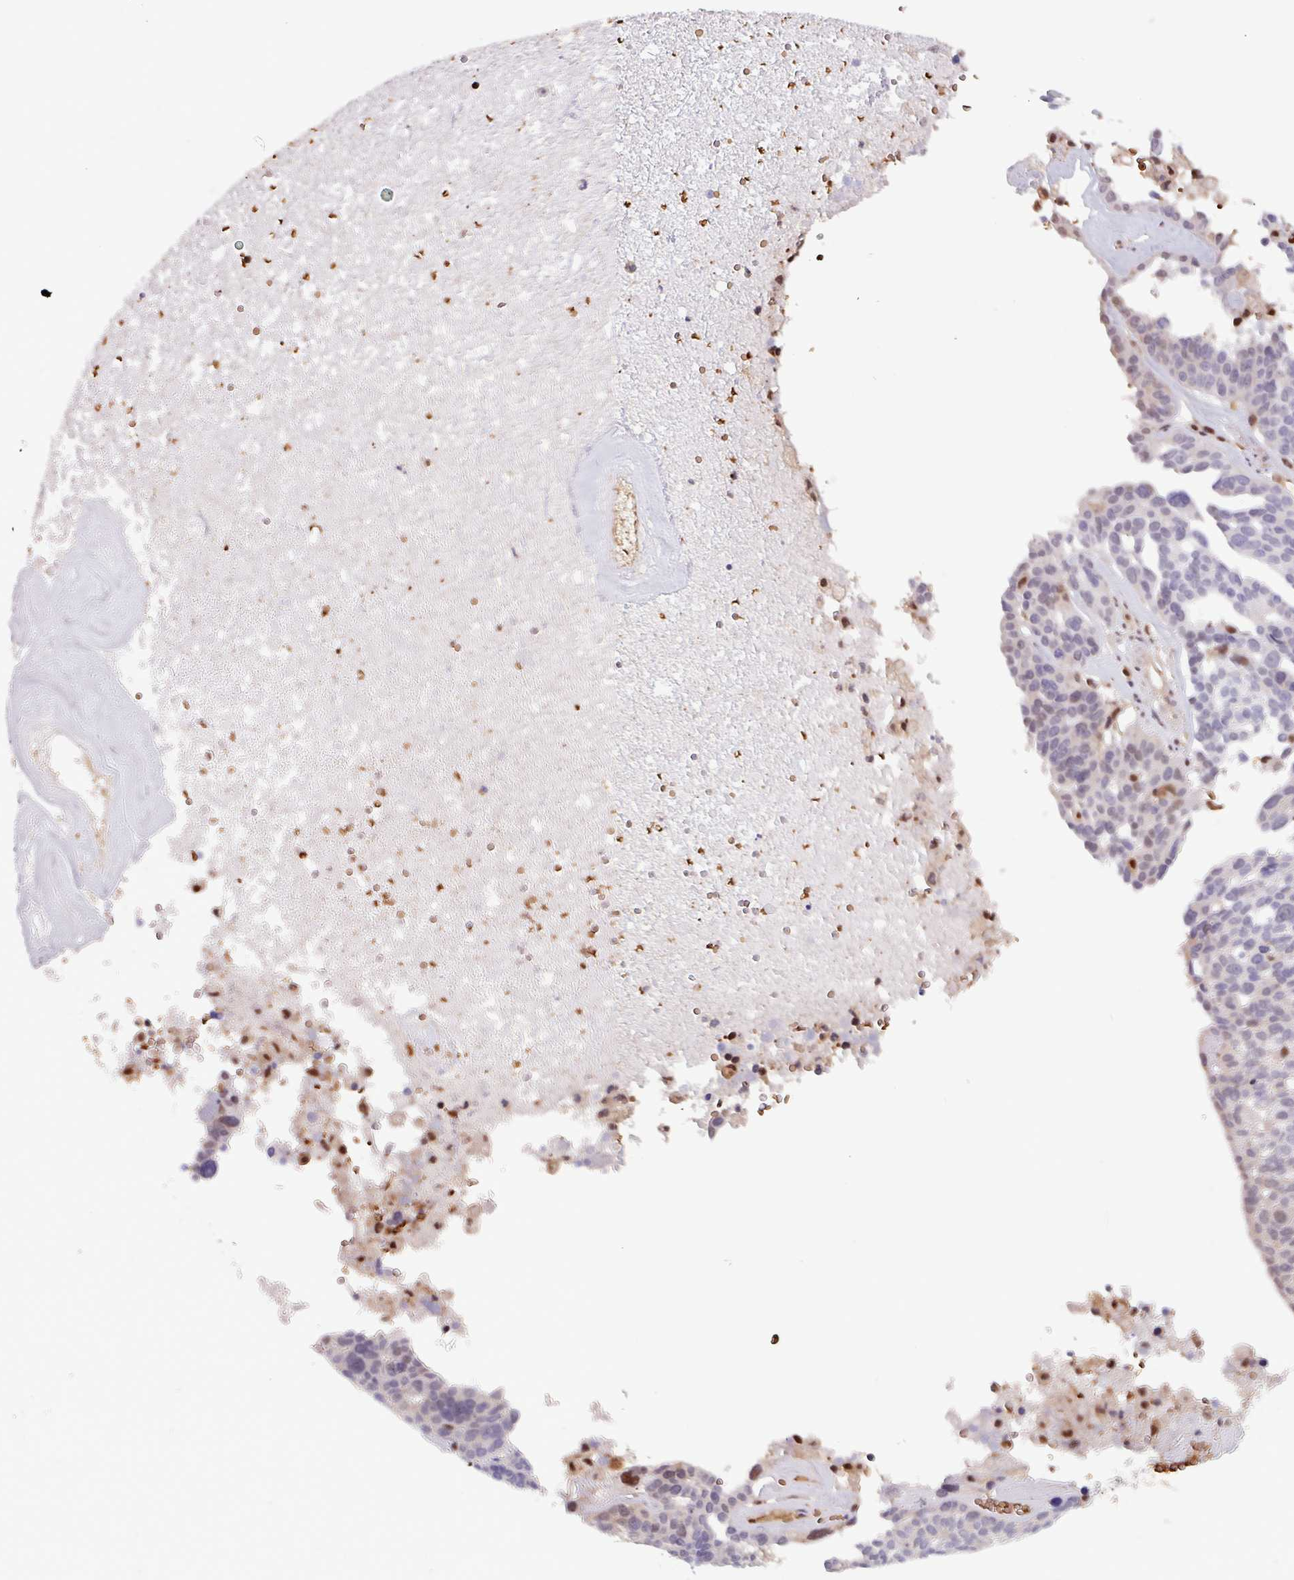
{"staining": {"intensity": "negative", "quantity": "none", "location": "none"}, "tissue": "ovarian cancer", "cell_type": "Tumor cells", "image_type": "cancer", "snomed": [{"axis": "morphology", "description": "Cystadenocarcinoma, serous, NOS"}, {"axis": "topography", "description": "Ovary"}], "caption": "A high-resolution histopathology image shows IHC staining of ovarian cancer, which shows no significant expression in tumor cells.", "gene": "PSMB8", "patient": {"sex": "female", "age": 59}}